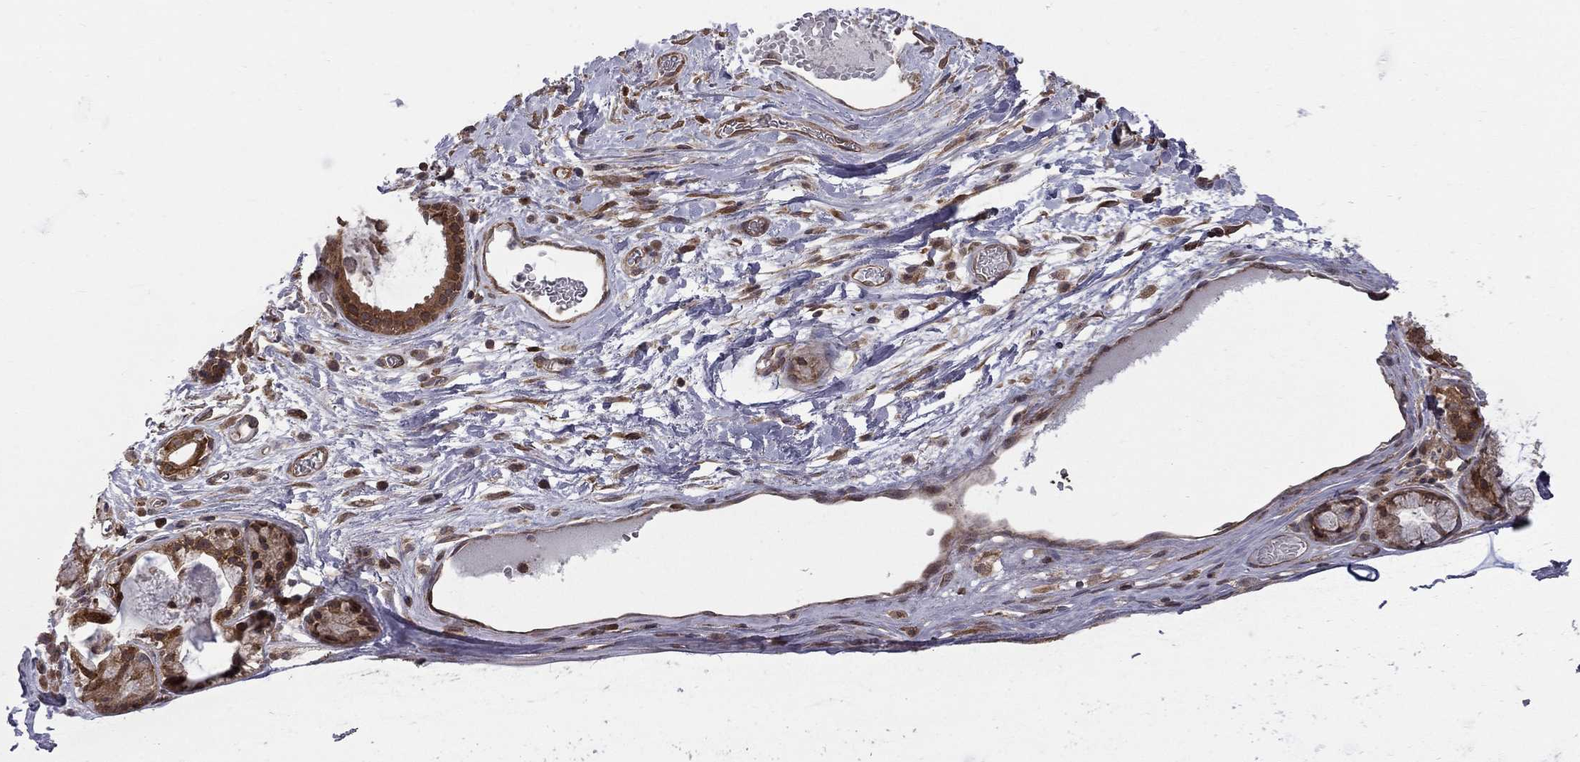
{"staining": {"intensity": "strong", "quantity": "<25%", "location": "cytoplasmic/membranous"}, "tissue": "soft tissue", "cell_type": "Fibroblasts", "image_type": "normal", "snomed": [{"axis": "morphology", "description": "Normal tissue, NOS"}, {"axis": "topography", "description": "Cartilage tissue"}], "caption": "Soft tissue was stained to show a protein in brown. There is medium levels of strong cytoplasmic/membranous positivity in approximately <25% of fibroblasts. (Brightfield microscopy of DAB IHC at high magnification).", "gene": "NAA50", "patient": {"sex": "male", "age": 81}}